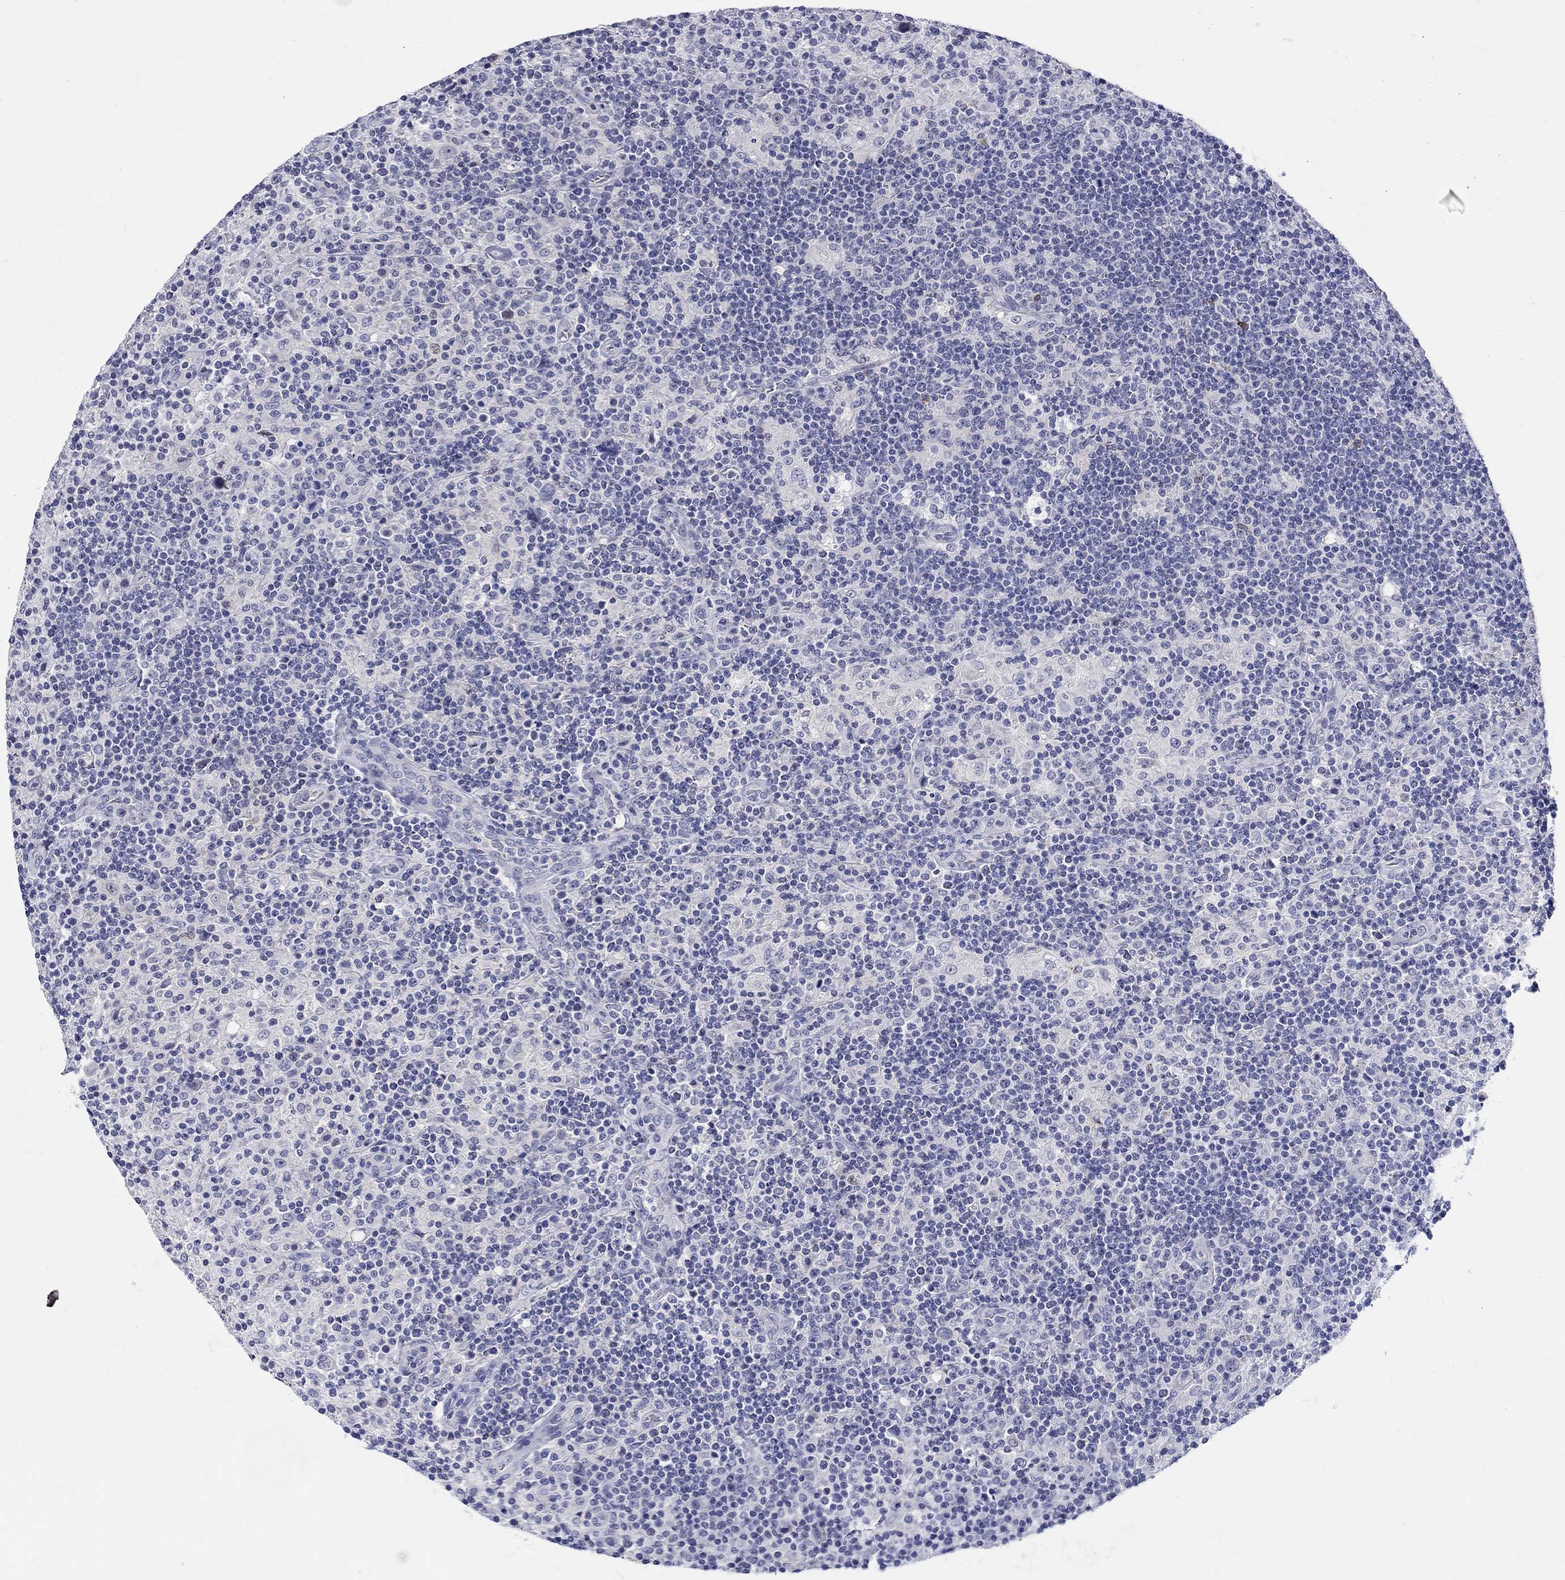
{"staining": {"intensity": "negative", "quantity": "none", "location": "none"}, "tissue": "lymphoma", "cell_type": "Tumor cells", "image_type": "cancer", "snomed": [{"axis": "morphology", "description": "Hodgkin's disease, NOS"}, {"axis": "topography", "description": "Lymph node"}], "caption": "Immunohistochemistry micrograph of human Hodgkin's disease stained for a protein (brown), which exhibits no expression in tumor cells.", "gene": "SLC30A3", "patient": {"sex": "male", "age": 70}}